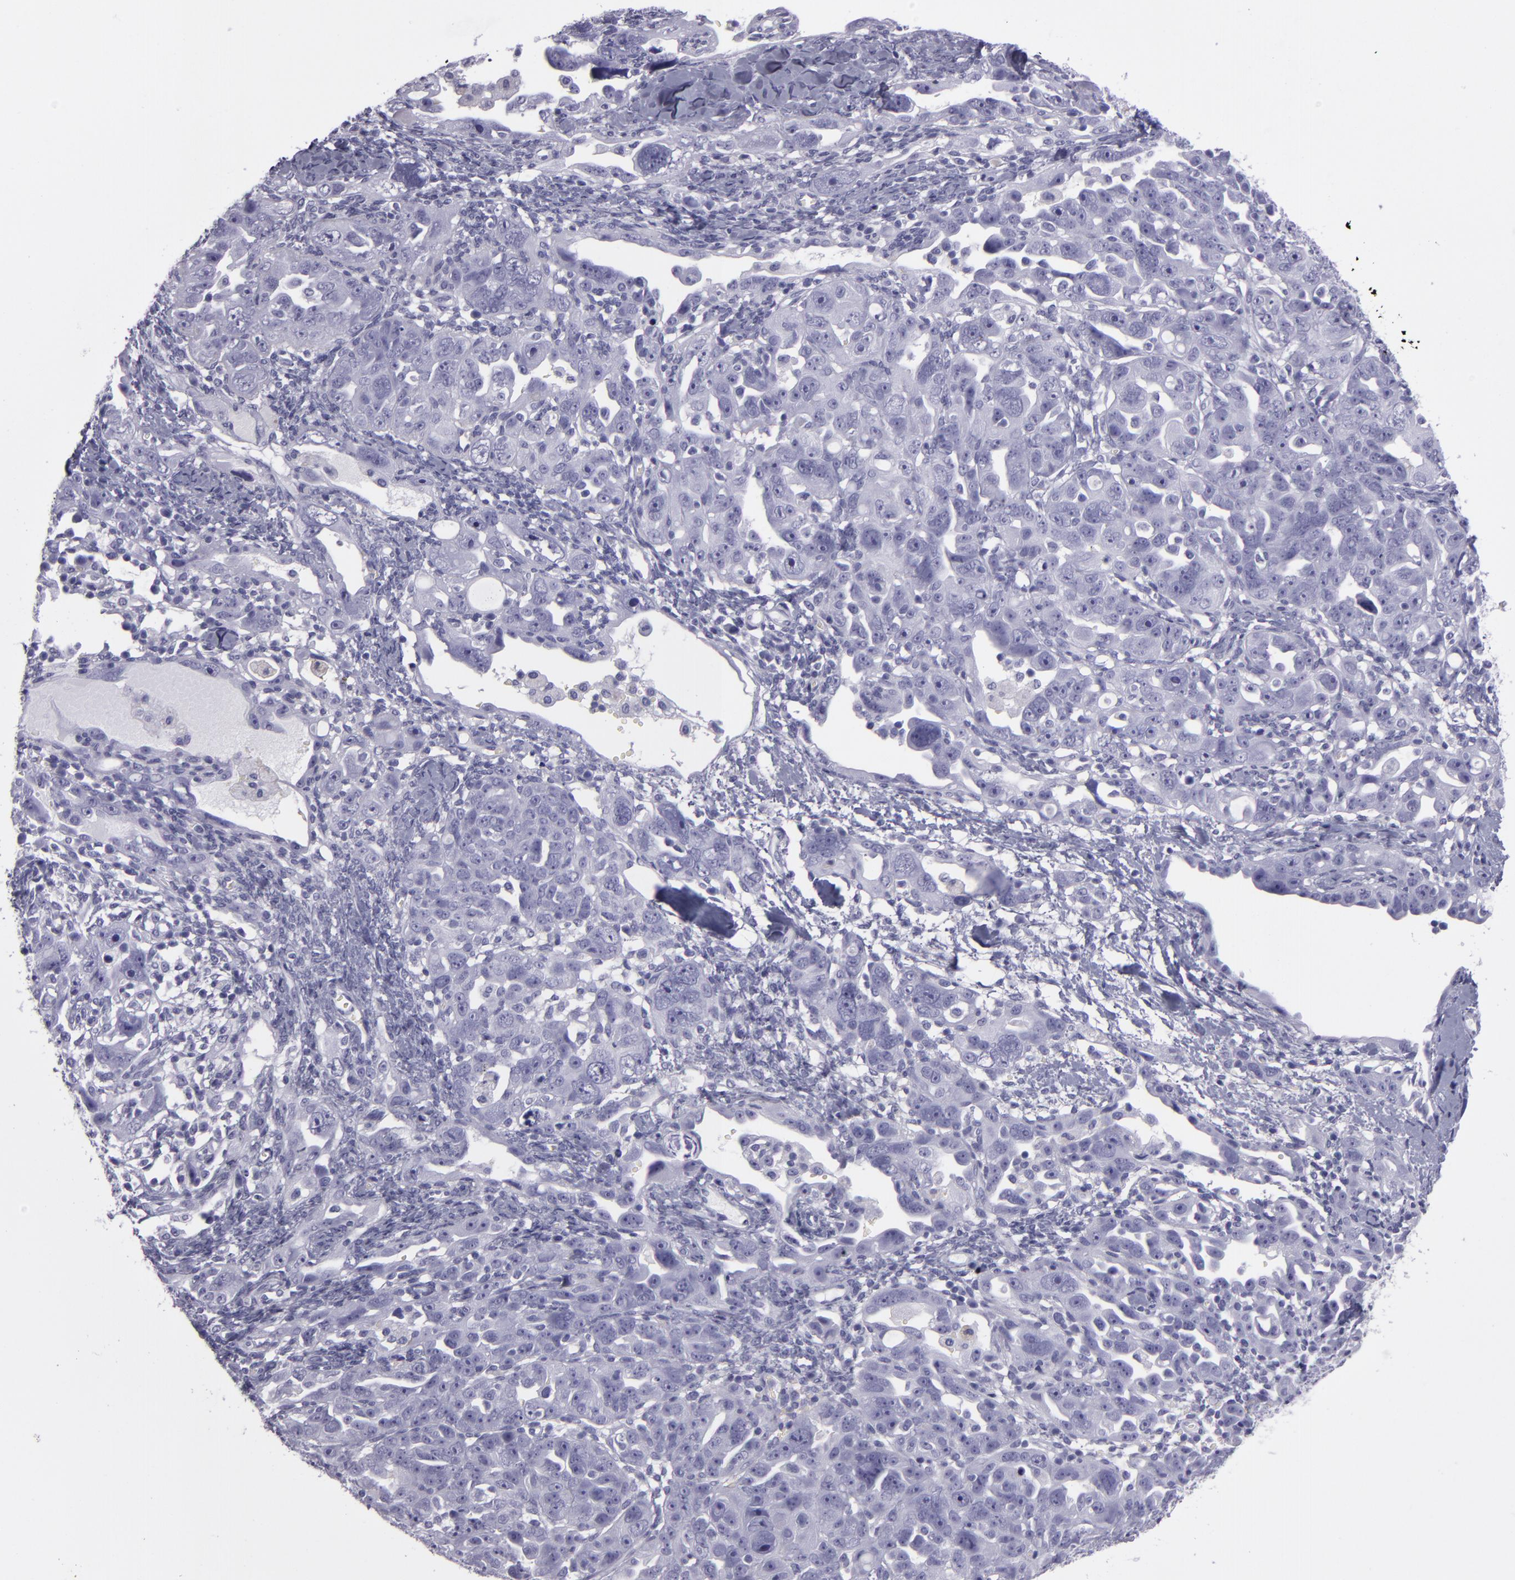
{"staining": {"intensity": "negative", "quantity": "none", "location": "none"}, "tissue": "ovarian cancer", "cell_type": "Tumor cells", "image_type": "cancer", "snomed": [{"axis": "morphology", "description": "Cystadenocarcinoma, serous, NOS"}, {"axis": "topography", "description": "Ovary"}], "caption": "Tumor cells are negative for protein expression in human ovarian serous cystadenocarcinoma. The staining was performed using DAB (3,3'-diaminobenzidine) to visualize the protein expression in brown, while the nuclei were stained in blue with hematoxylin (Magnification: 20x).", "gene": "CR2", "patient": {"sex": "female", "age": 66}}